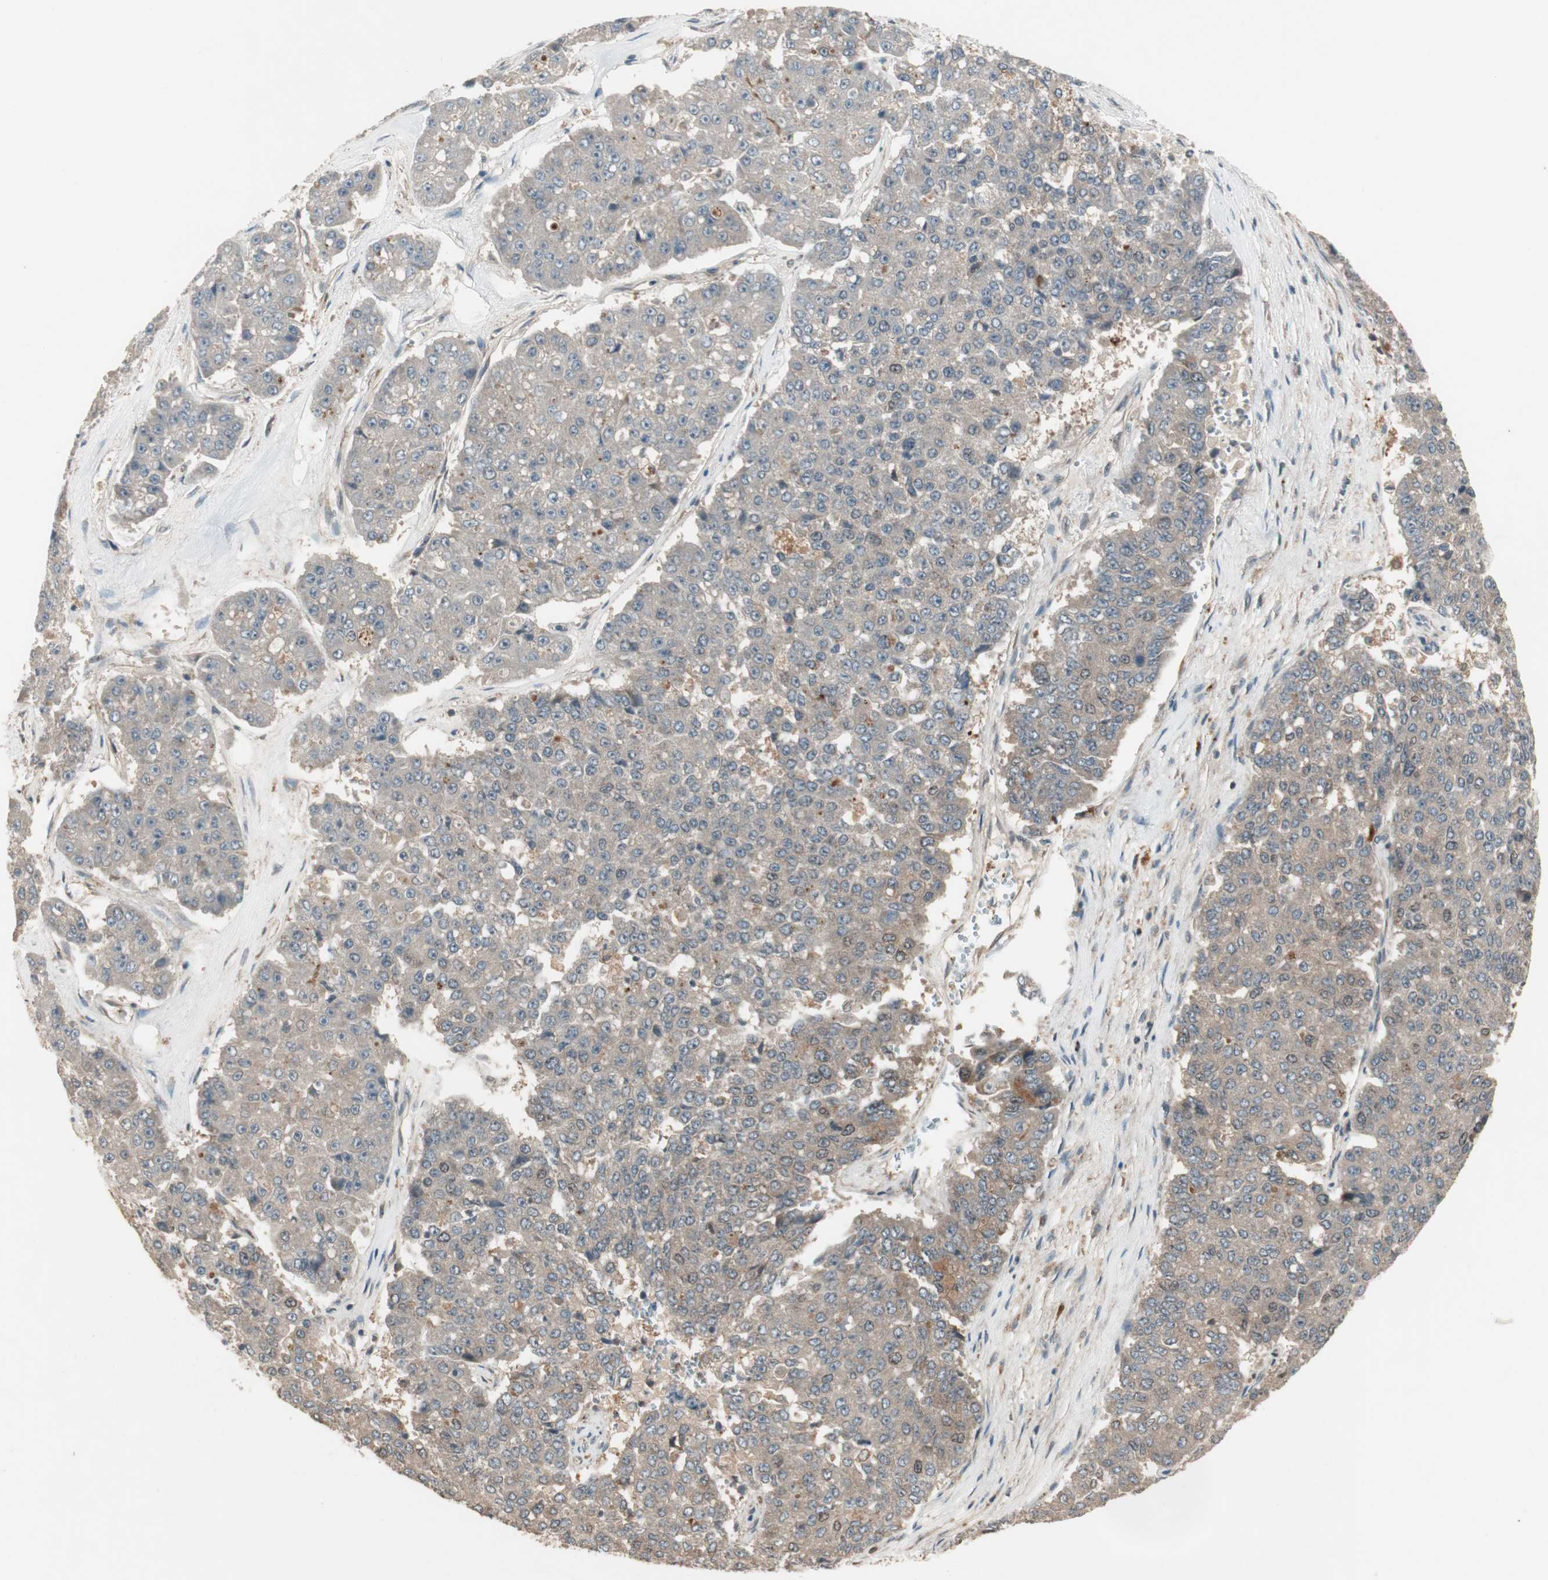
{"staining": {"intensity": "weak", "quantity": "<25%", "location": "cytoplasmic/membranous"}, "tissue": "pancreatic cancer", "cell_type": "Tumor cells", "image_type": "cancer", "snomed": [{"axis": "morphology", "description": "Adenocarcinoma, NOS"}, {"axis": "topography", "description": "Pancreas"}], "caption": "Photomicrograph shows no protein expression in tumor cells of adenocarcinoma (pancreatic) tissue.", "gene": "ATP6AP2", "patient": {"sex": "male", "age": 50}}